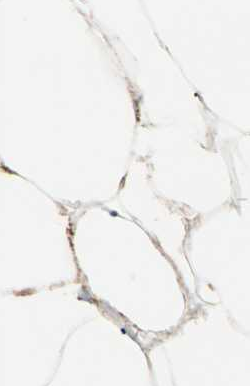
{"staining": {"intensity": "moderate", "quantity": ">75%", "location": "cytoplasmic/membranous"}, "tissue": "adipose tissue", "cell_type": "Adipocytes", "image_type": "normal", "snomed": [{"axis": "morphology", "description": "Normal tissue, NOS"}, {"axis": "topography", "description": "Breast"}, {"axis": "topography", "description": "Adipose tissue"}], "caption": "Normal adipose tissue exhibits moderate cytoplasmic/membranous positivity in about >75% of adipocytes.", "gene": "IDH2", "patient": {"sex": "female", "age": 25}}